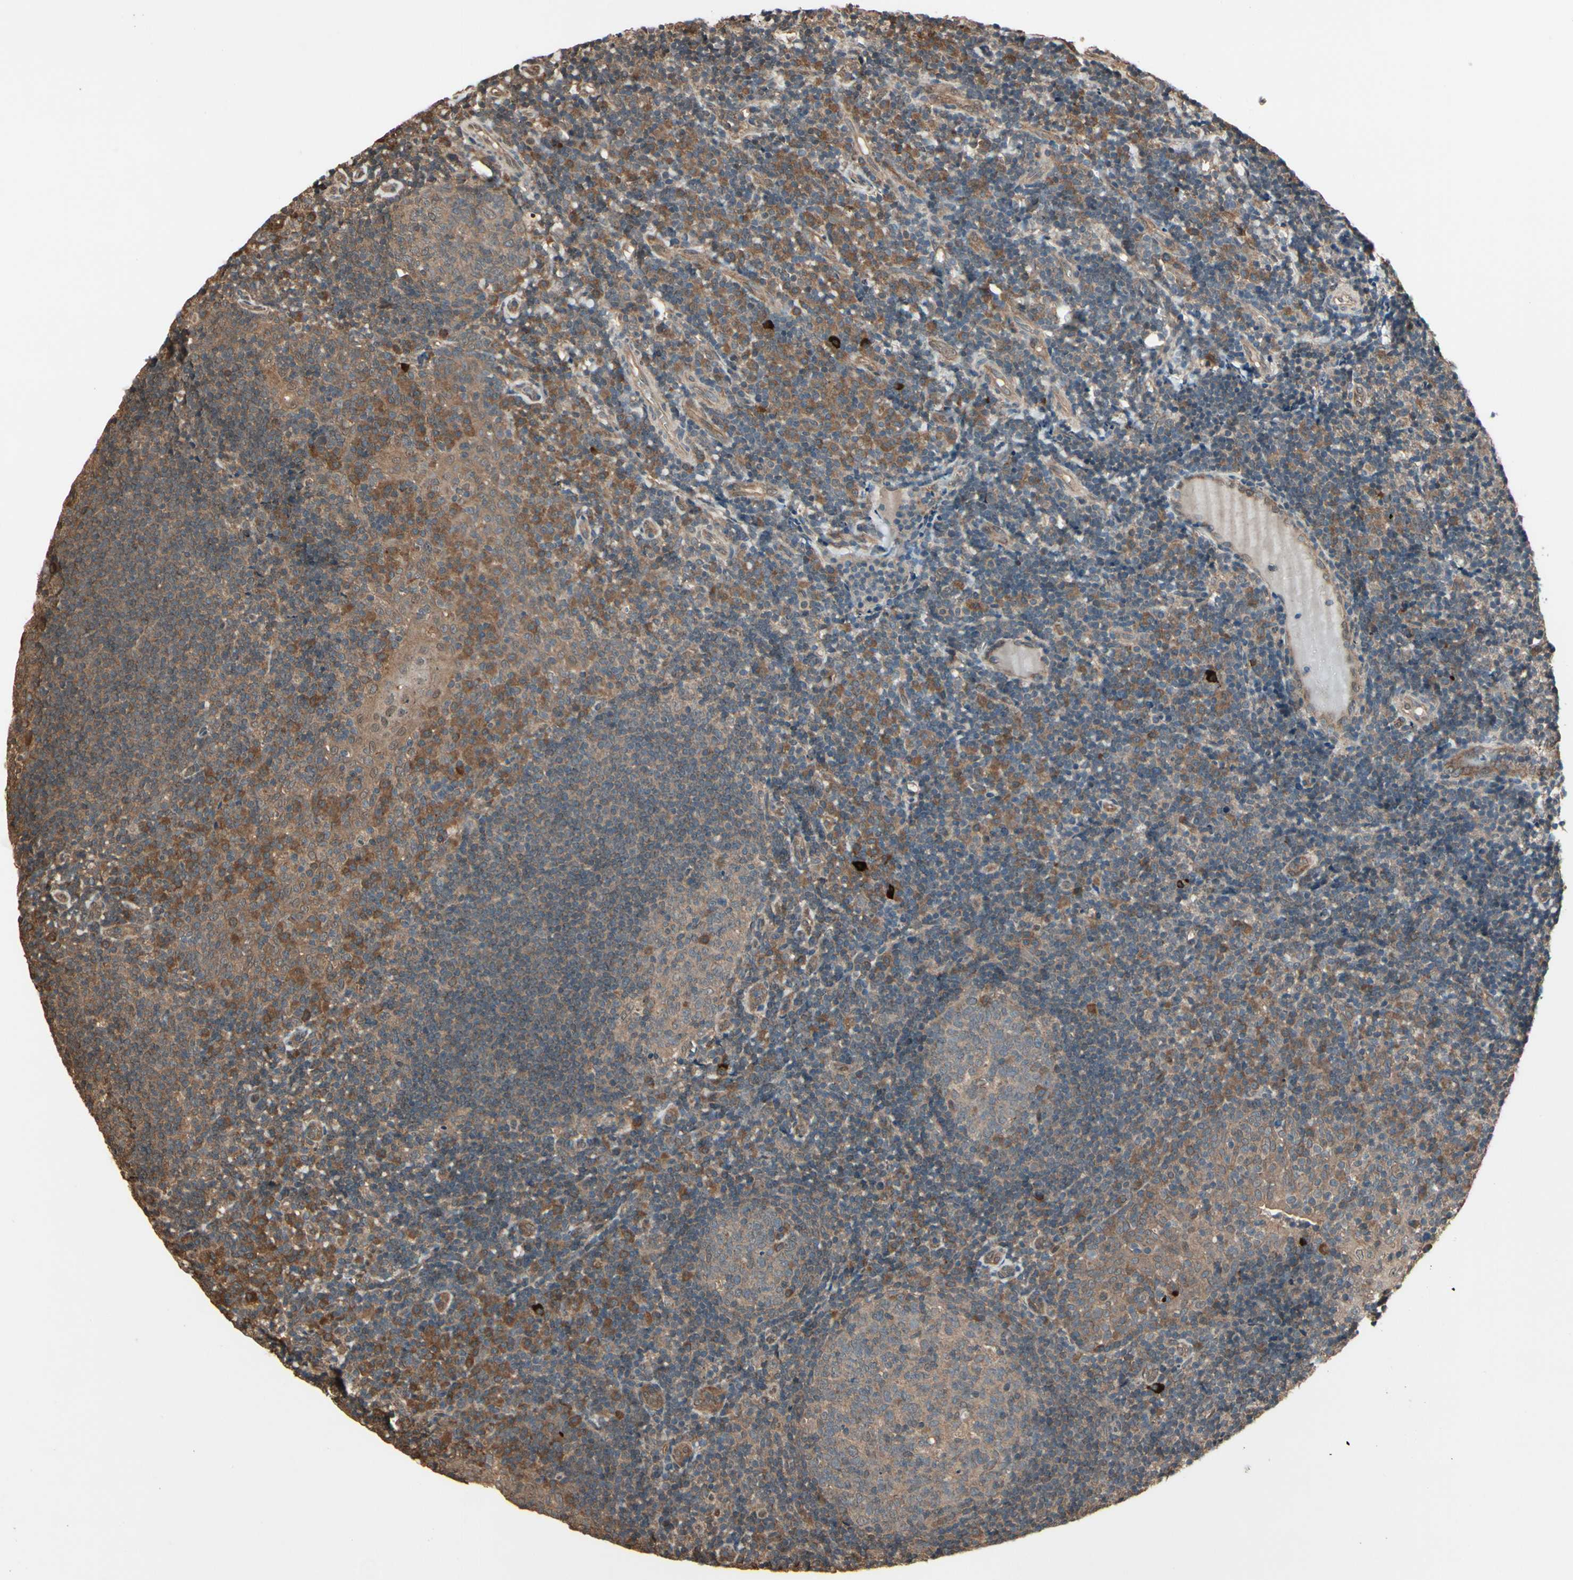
{"staining": {"intensity": "weak", "quantity": ">75%", "location": "cytoplasmic/membranous"}, "tissue": "tonsil", "cell_type": "Germinal center cells", "image_type": "normal", "snomed": [{"axis": "morphology", "description": "Normal tissue, NOS"}, {"axis": "topography", "description": "Tonsil"}], "caption": "A low amount of weak cytoplasmic/membranous positivity is present in about >75% of germinal center cells in normal tonsil.", "gene": "PNPLA7", "patient": {"sex": "female", "age": 40}}